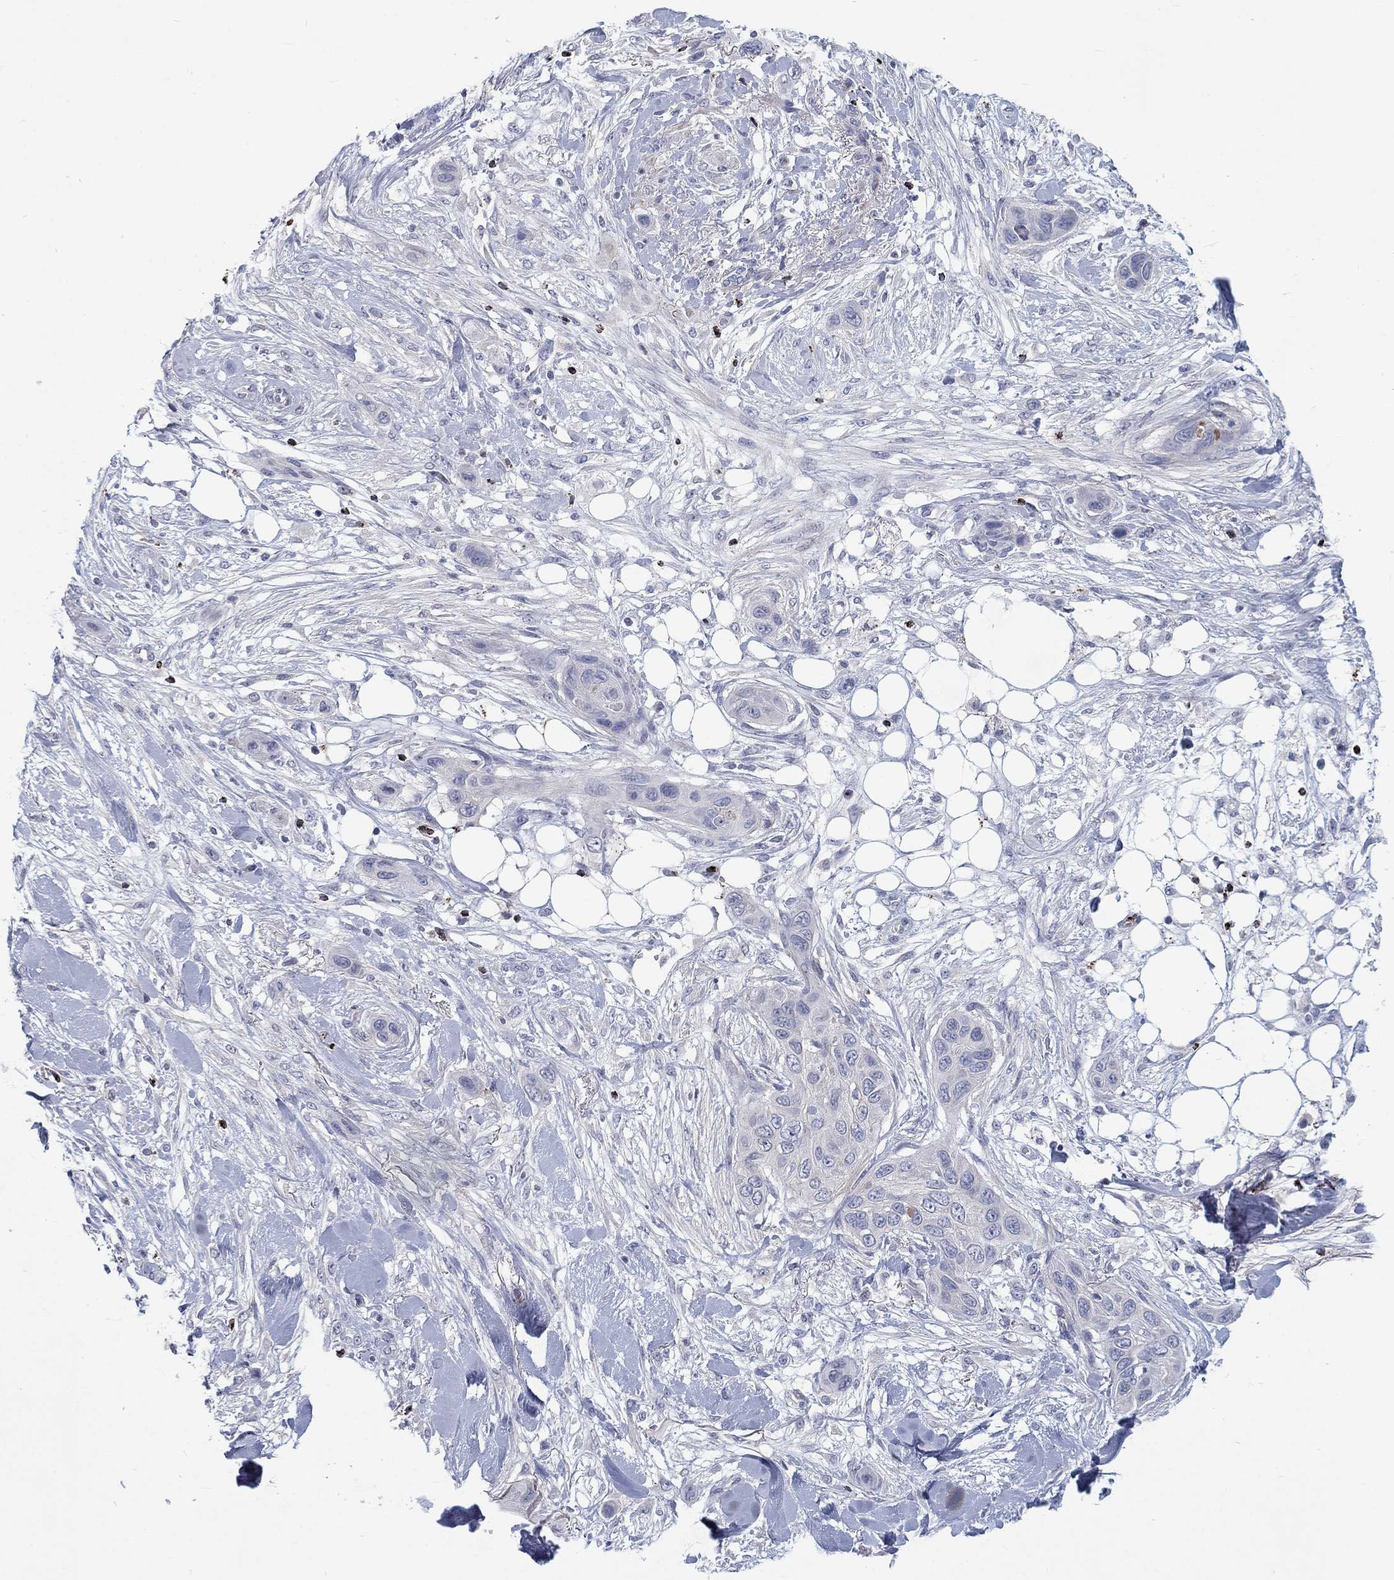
{"staining": {"intensity": "negative", "quantity": "none", "location": "none"}, "tissue": "skin cancer", "cell_type": "Tumor cells", "image_type": "cancer", "snomed": [{"axis": "morphology", "description": "Squamous cell carcinoma, NOS"}, {"axis": "topography", "description": "Skin"}], "caption": "The immunohistochemistry (IHC) photomicrograph has no significant staining in tumor cells of skin squamous cell carcinoma tissue.", "gene": "GZMA", "patient": {"sex": "male", "age": 78}}